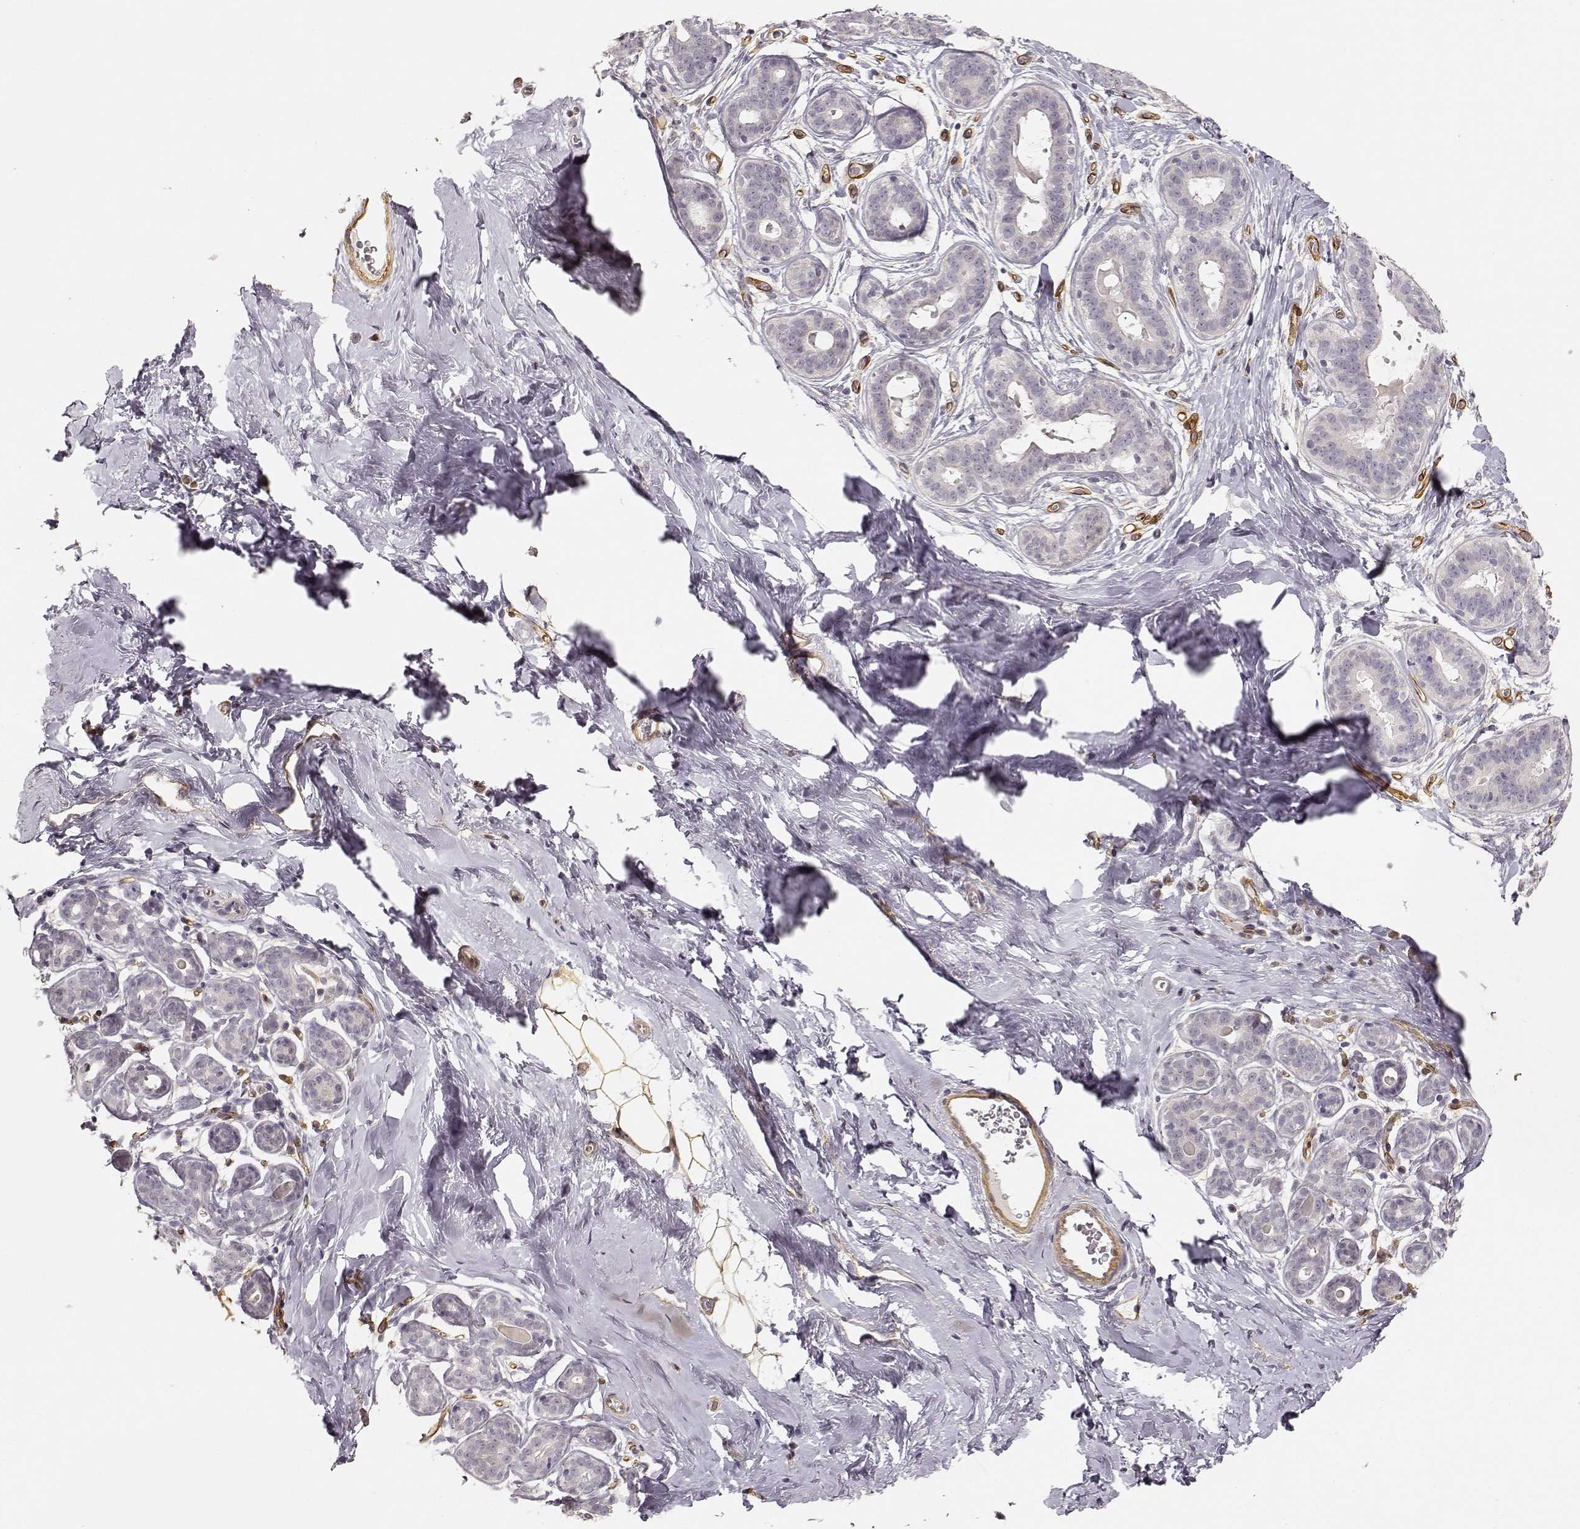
{"staining": {"intensity": "weak", "quantity": "<25%", "location": "cytoplasmic/membranous"}, "tissue": "breast", "cell_type": "Adipocytes", "image_type": "normal", "snomed": [{"axis": "morphology", "description": "Normal tissue, NOS"}, {"axis": "topography", "description": "Skin"}, {"axis": "topography", "description": "Breast"}], "caption": "DAB immunohistochemical staining of benign human breast demonstrates no significant expression in adipocytes. Brightfield microscopy of immunohistochemistry (IHC) stained with DAB (brown) and hematoxylin (blue), captured at high magnification.", "gene": "LAMA4", "patient": {"sex": "female", "age": 43}}